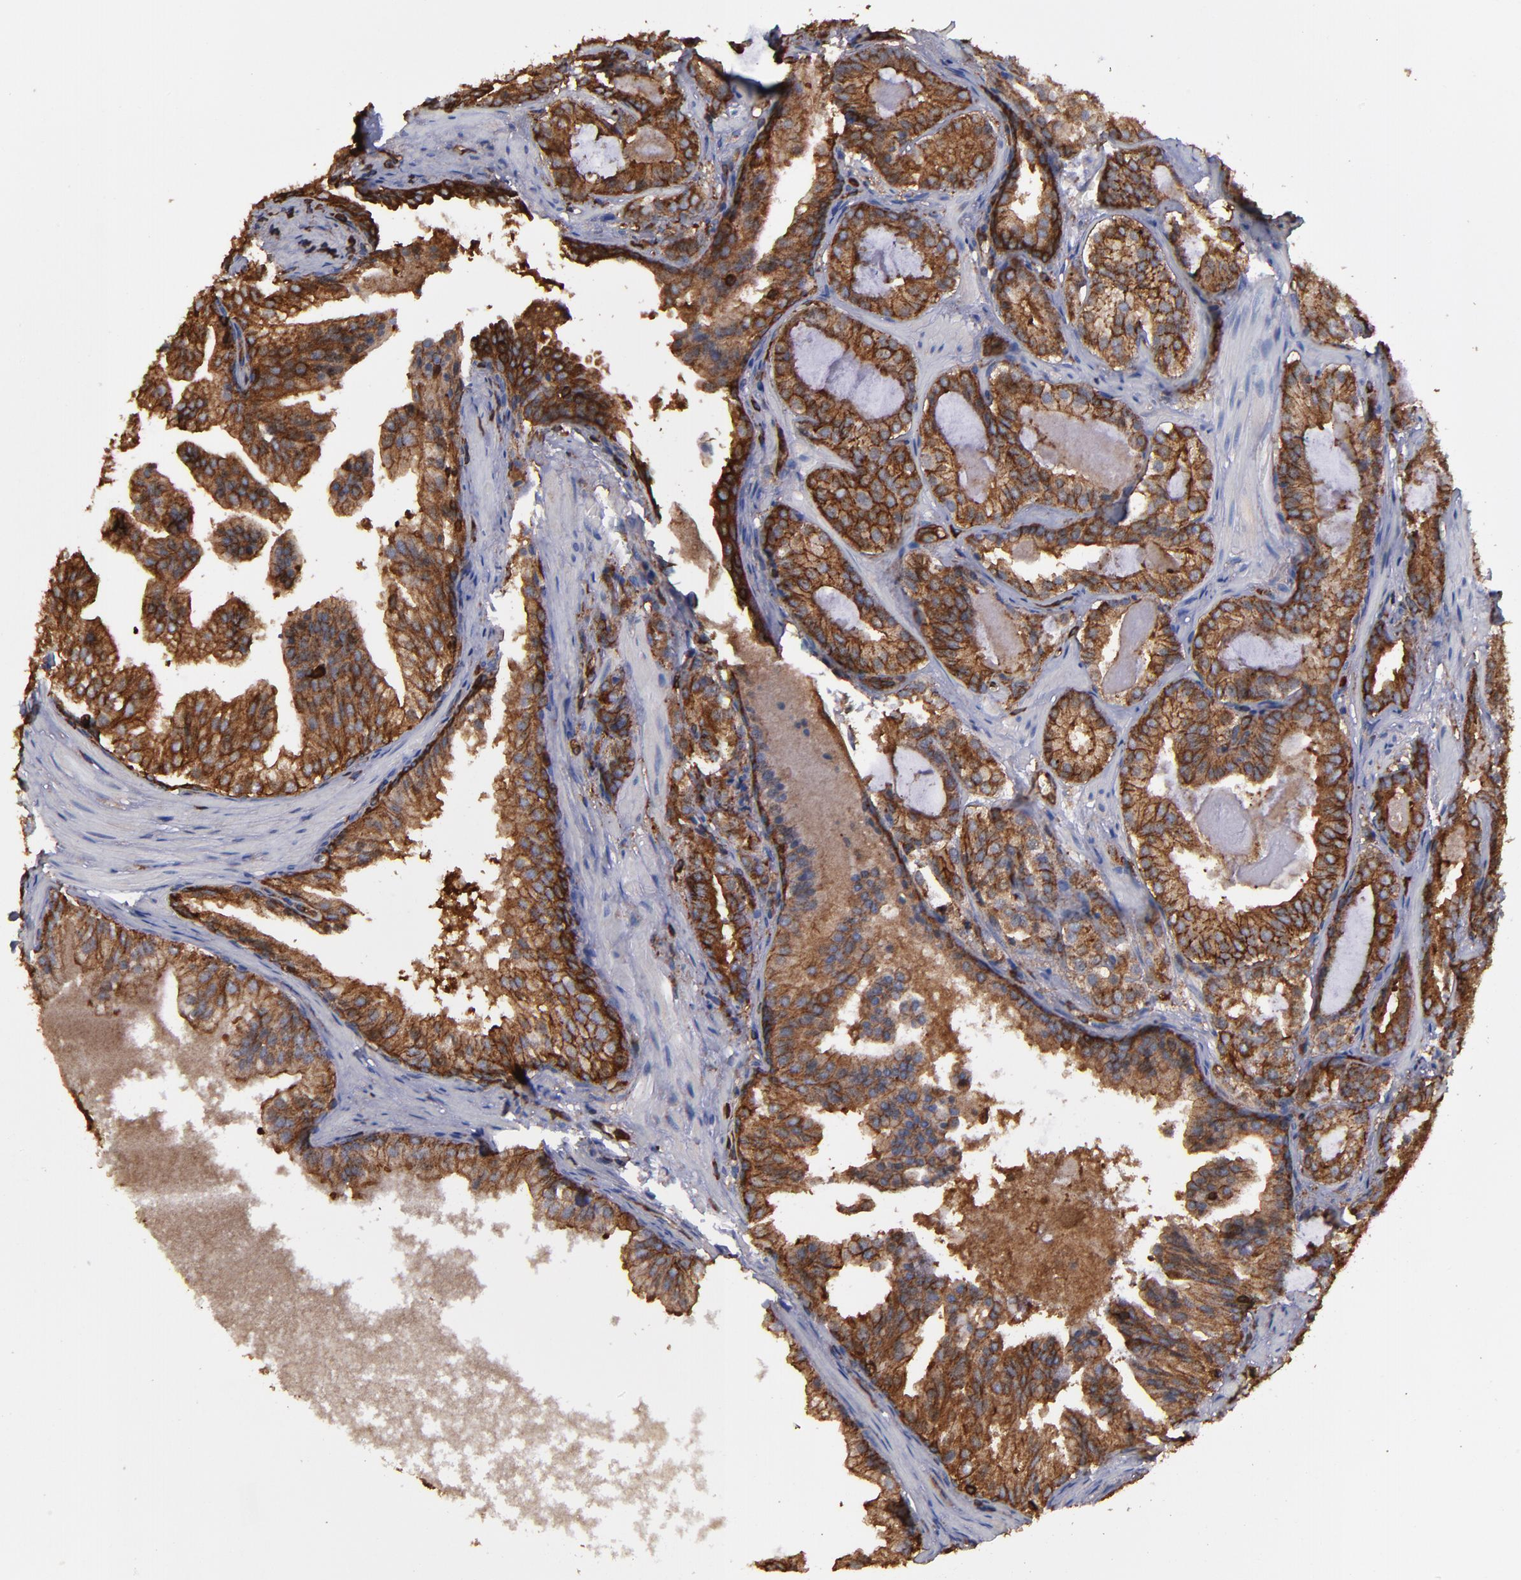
{"staining": {"intensity": "moderate", "quantity": ">75%", "location": "cytoplasmic/membranous"}, "tissue": "prostate cancer", "cell_type": "Tumor cells", "image_type": "cancer", "snomed": [{"axis": "morphology", "description": "Adenocarcinoma, Medium grade"}, {"axis": "topography", "description": "Prostate"}], "caption": "Prostate cancer stained with DAB IHC shows medium levels of moderate cytoplasmic/membranous staining in about >75% of tumor cells. Immunohistochemistry stains the protein in brown and the nuclei are stained blue.", "gene": "ACTN4", "patient": {"sex": "male", "age": 64}}